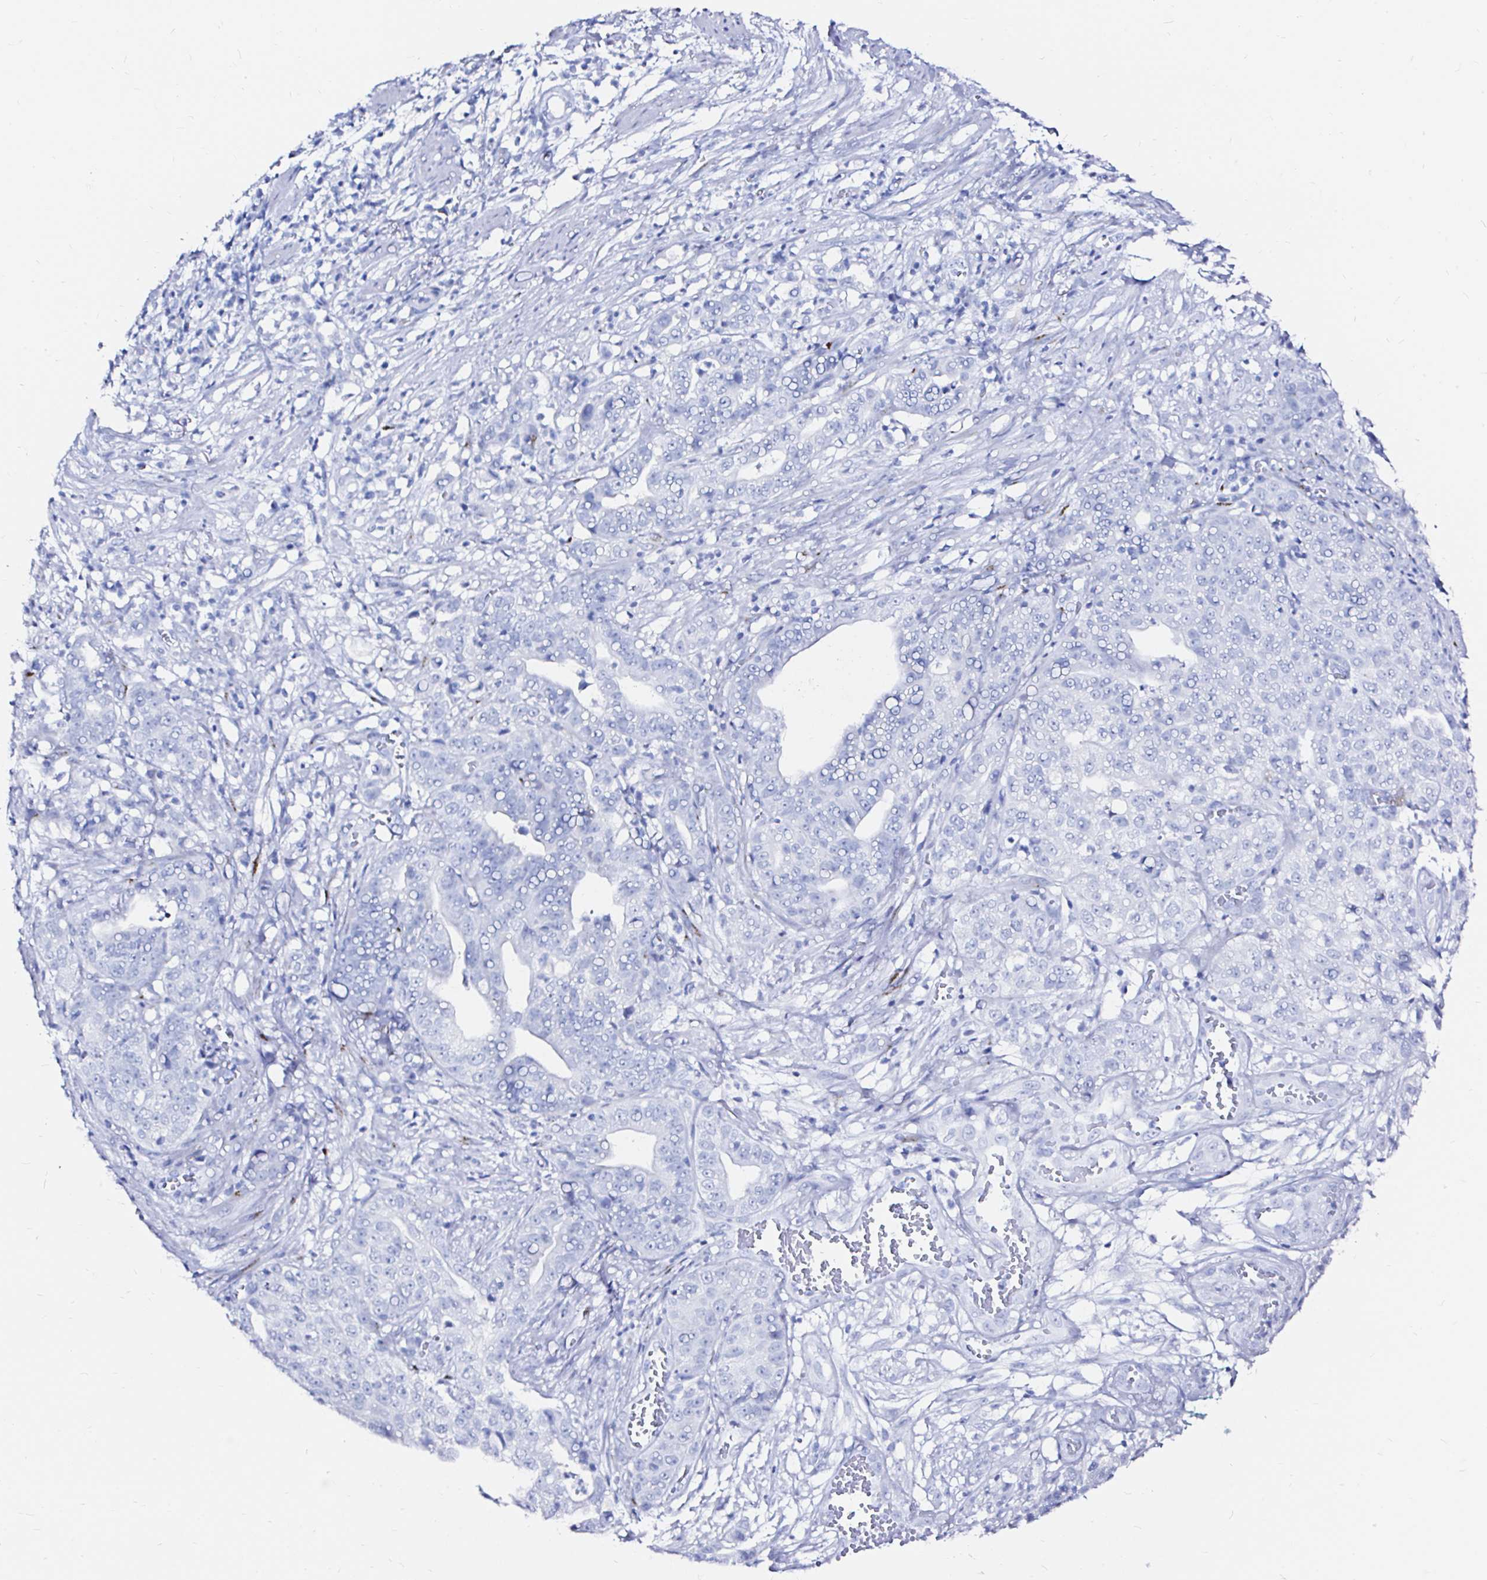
{"staining": {"intensity": "negative", "quantity": "none", "location": "none"}, "tissue": "stomach cancer", "cell_type": "Tumor cells", "image_type": "cancer", "snomed": [{"axis": "morphology", "description": "Adenocarcinoma, NOS"}, {"axis": "topography", "description": "Stomach, upper"}], "caption": "Immunohistochemistry histopathology image of stomach cancer (adenocarcinoma) stained for a protein (brown), which displays no expression in tumor cells.", "gene": "ZNF432", "patient": {"sex": "female", "age": 67}}